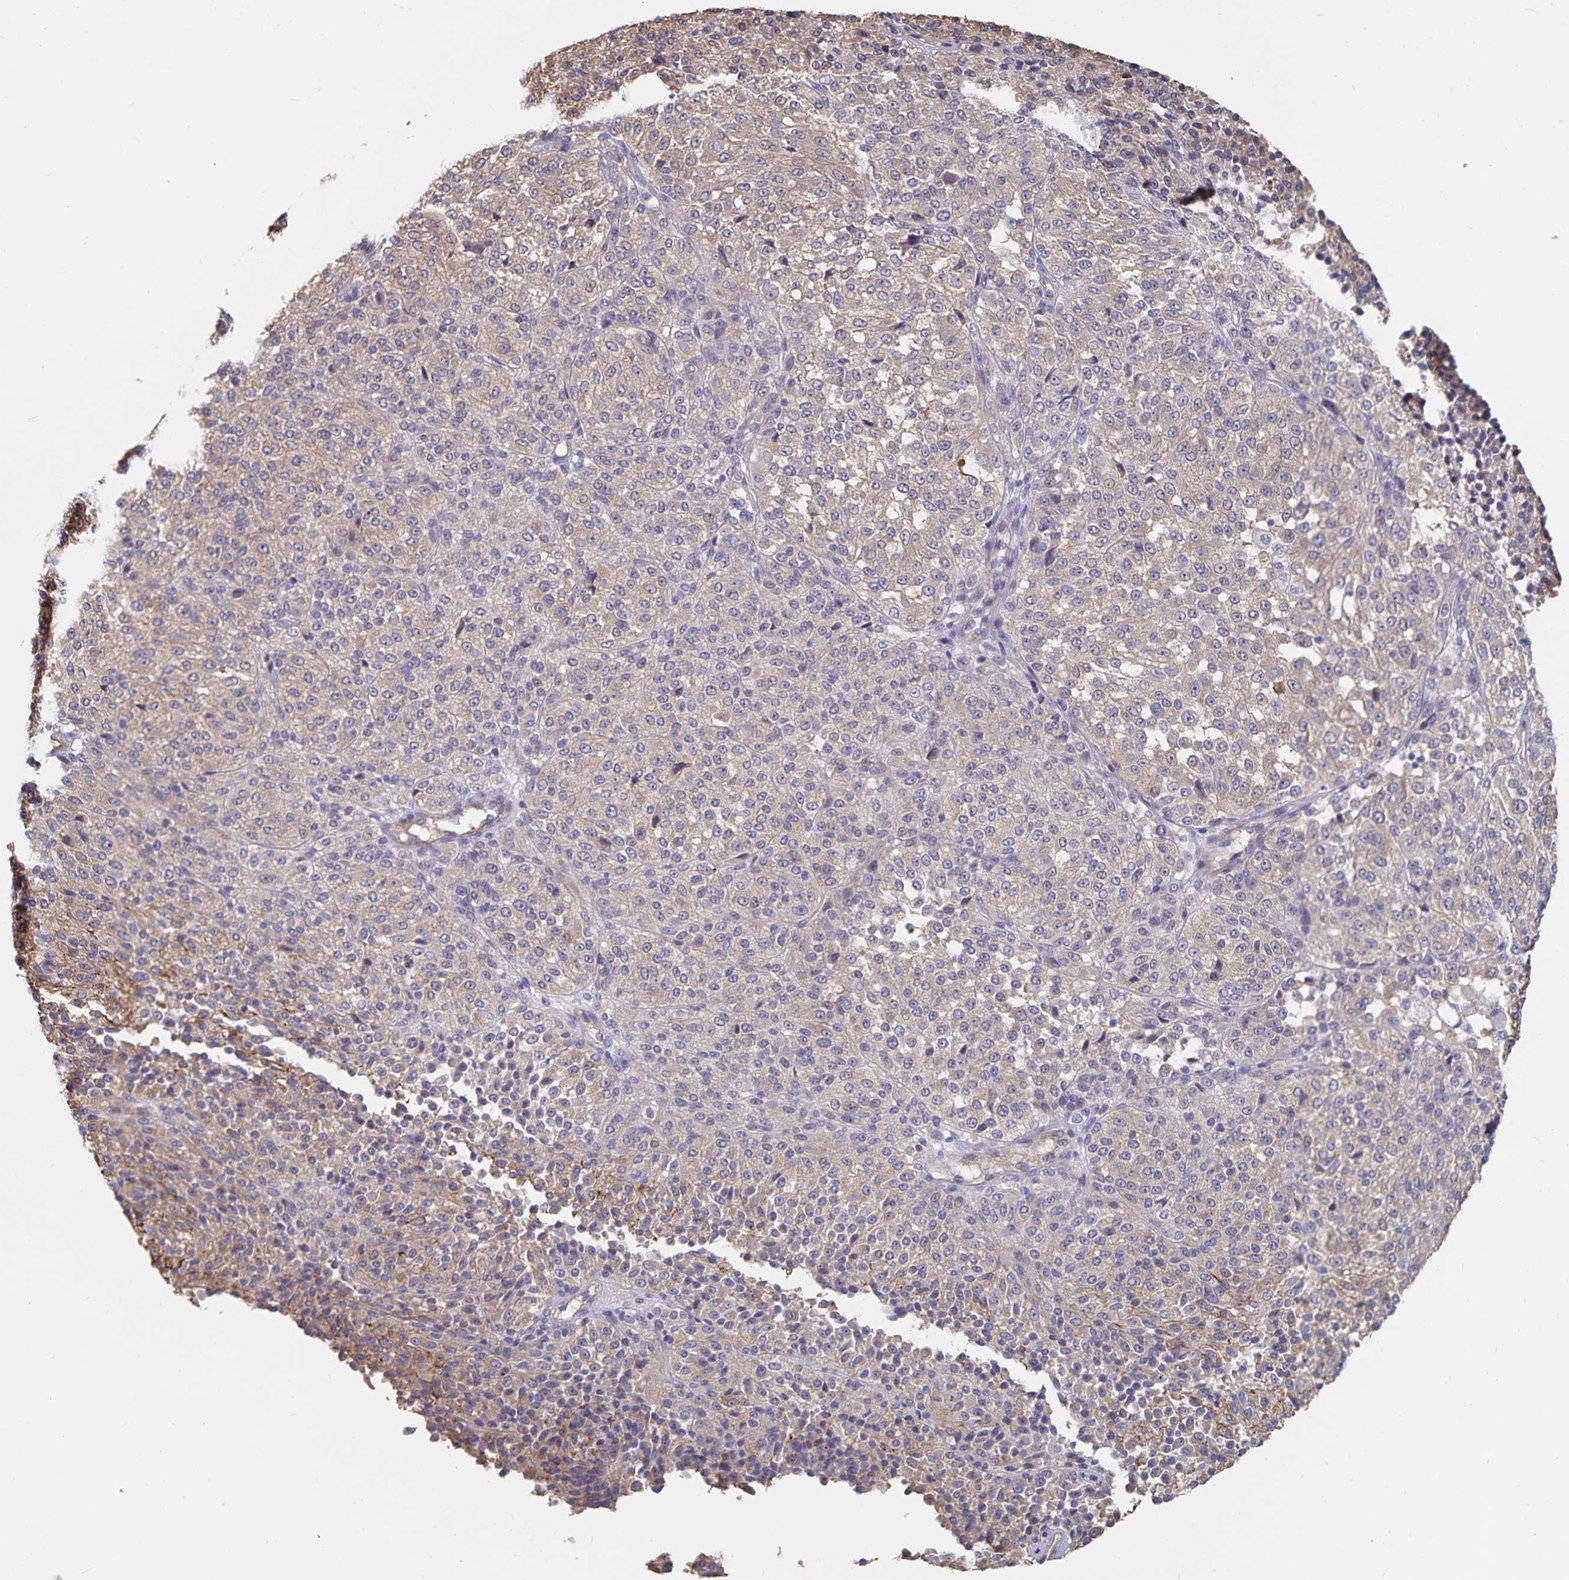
{"staining": {"intensity": "weak", "quantity": "25%-75%", "location": "cytoplasmic/membranous"}, "tissue": "melanoma", "cell_type": "Tumor cells", "image_type": "cancer", "snomed": [{"axis": "morphology", "description": "Malignant melanoma, Metastatic site"}, {"axis": "topography", "description": "Brain"}], "caption": "Malignant melanoma (metastatic site) stained with DAB (3,3'-diaminobenzidine) immunohistochemistry (IHC) reveals low levels of weak cytoplasmic/membranous positivity in about 25%-75% of tumor cells.", "gene": "SSTR1", "patient": {"sex": "female", "age": 56}}